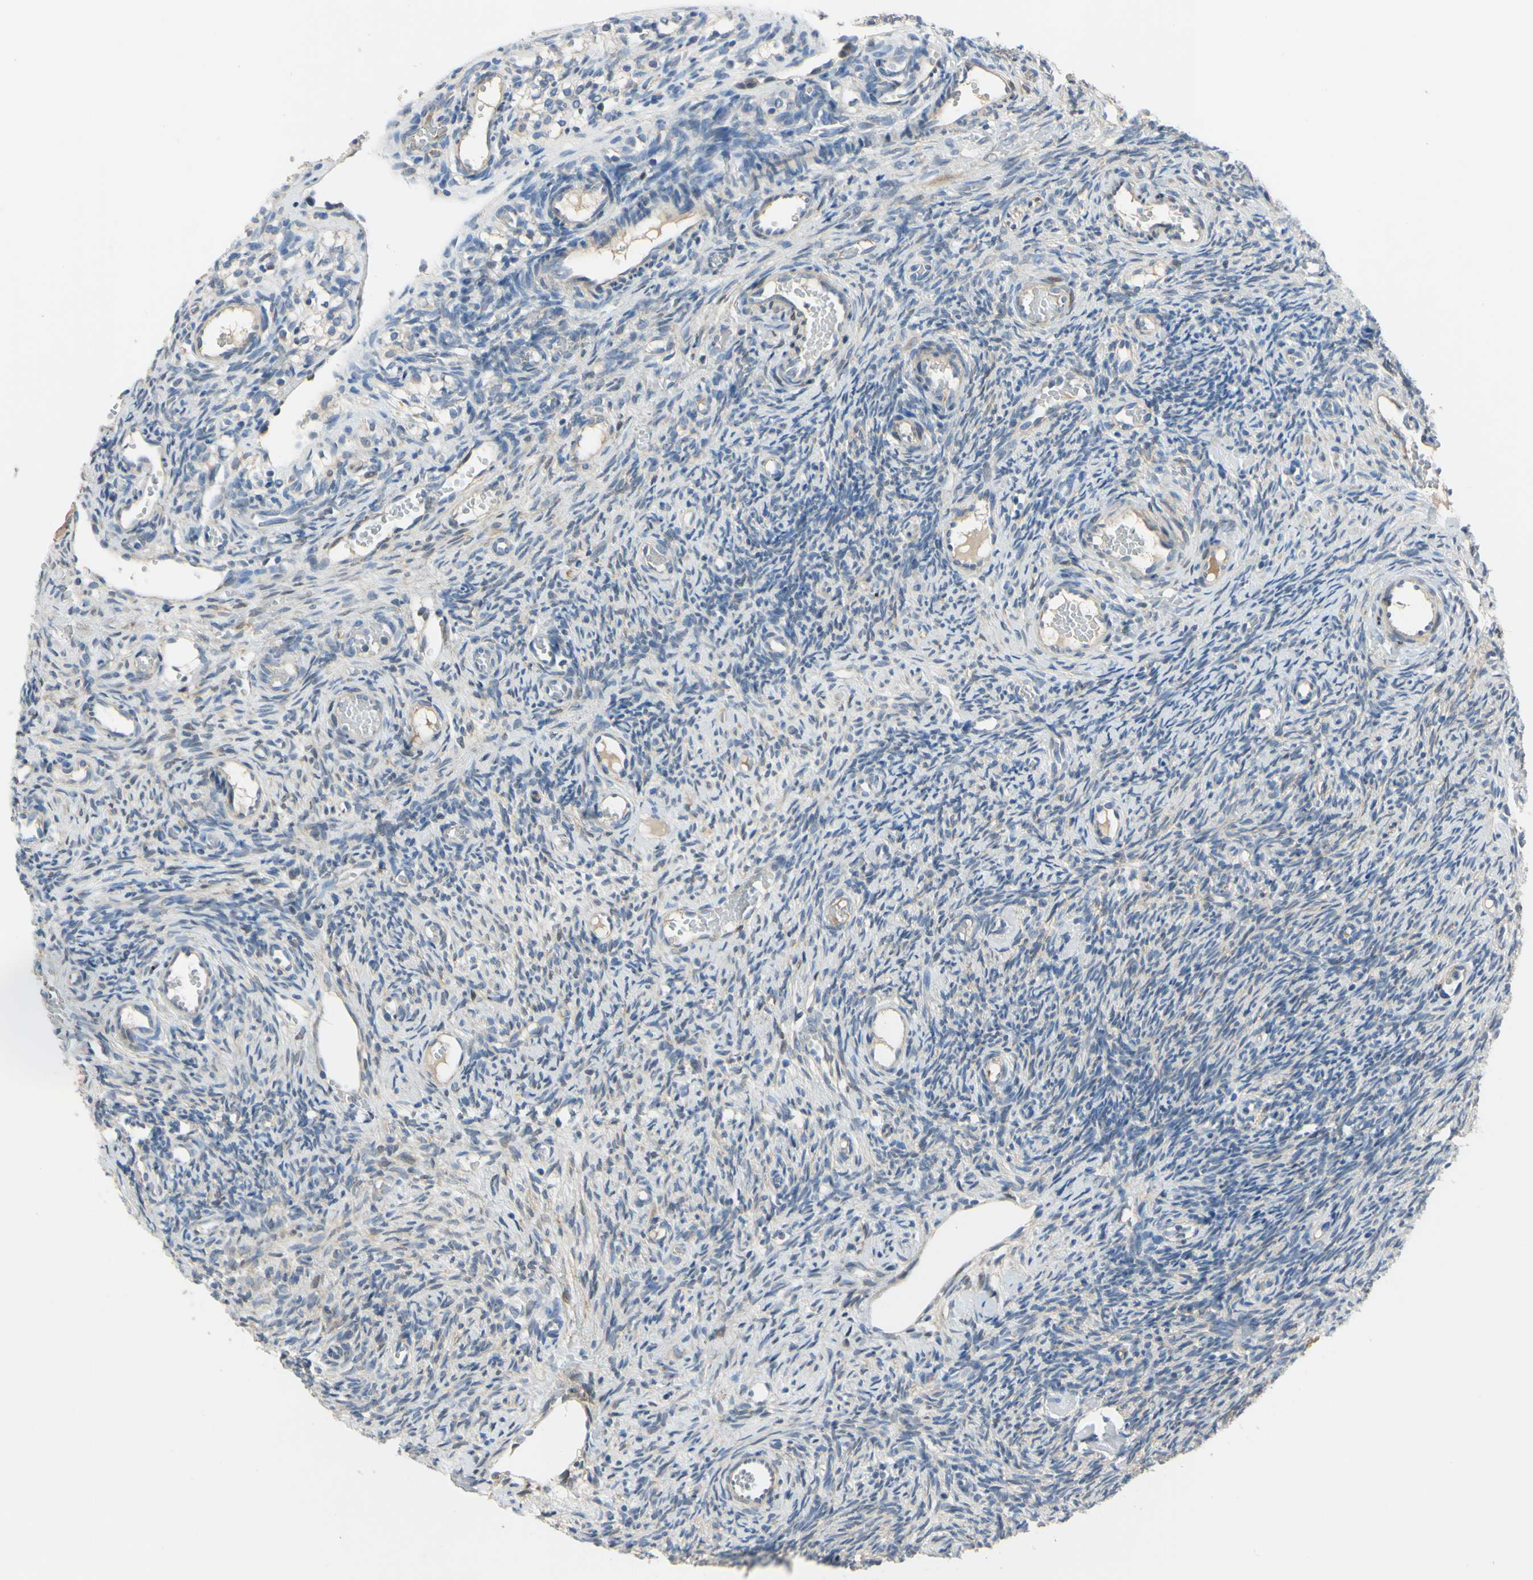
{"staining": {"intensity": "weak", "quantity": ">75%", "location": "cytoplasmic/membranous"}, "tissue": "ovary", "cell_type": "Ovarian stroma cells", "image_type": "normal", "snomed": [{"axis": "morphology", "description": "Normal tissue, NOS"}, {"axis": "topography", "description": "Ovary"}], "caption": "Protein expression analysis of unremarkable human ovary reveals weak cytoplasmic/membranous expression in approximately >75% of ovarian stroma cells.", "gene": "LHX9", "patient": {"sex": "female", "age": 35}}